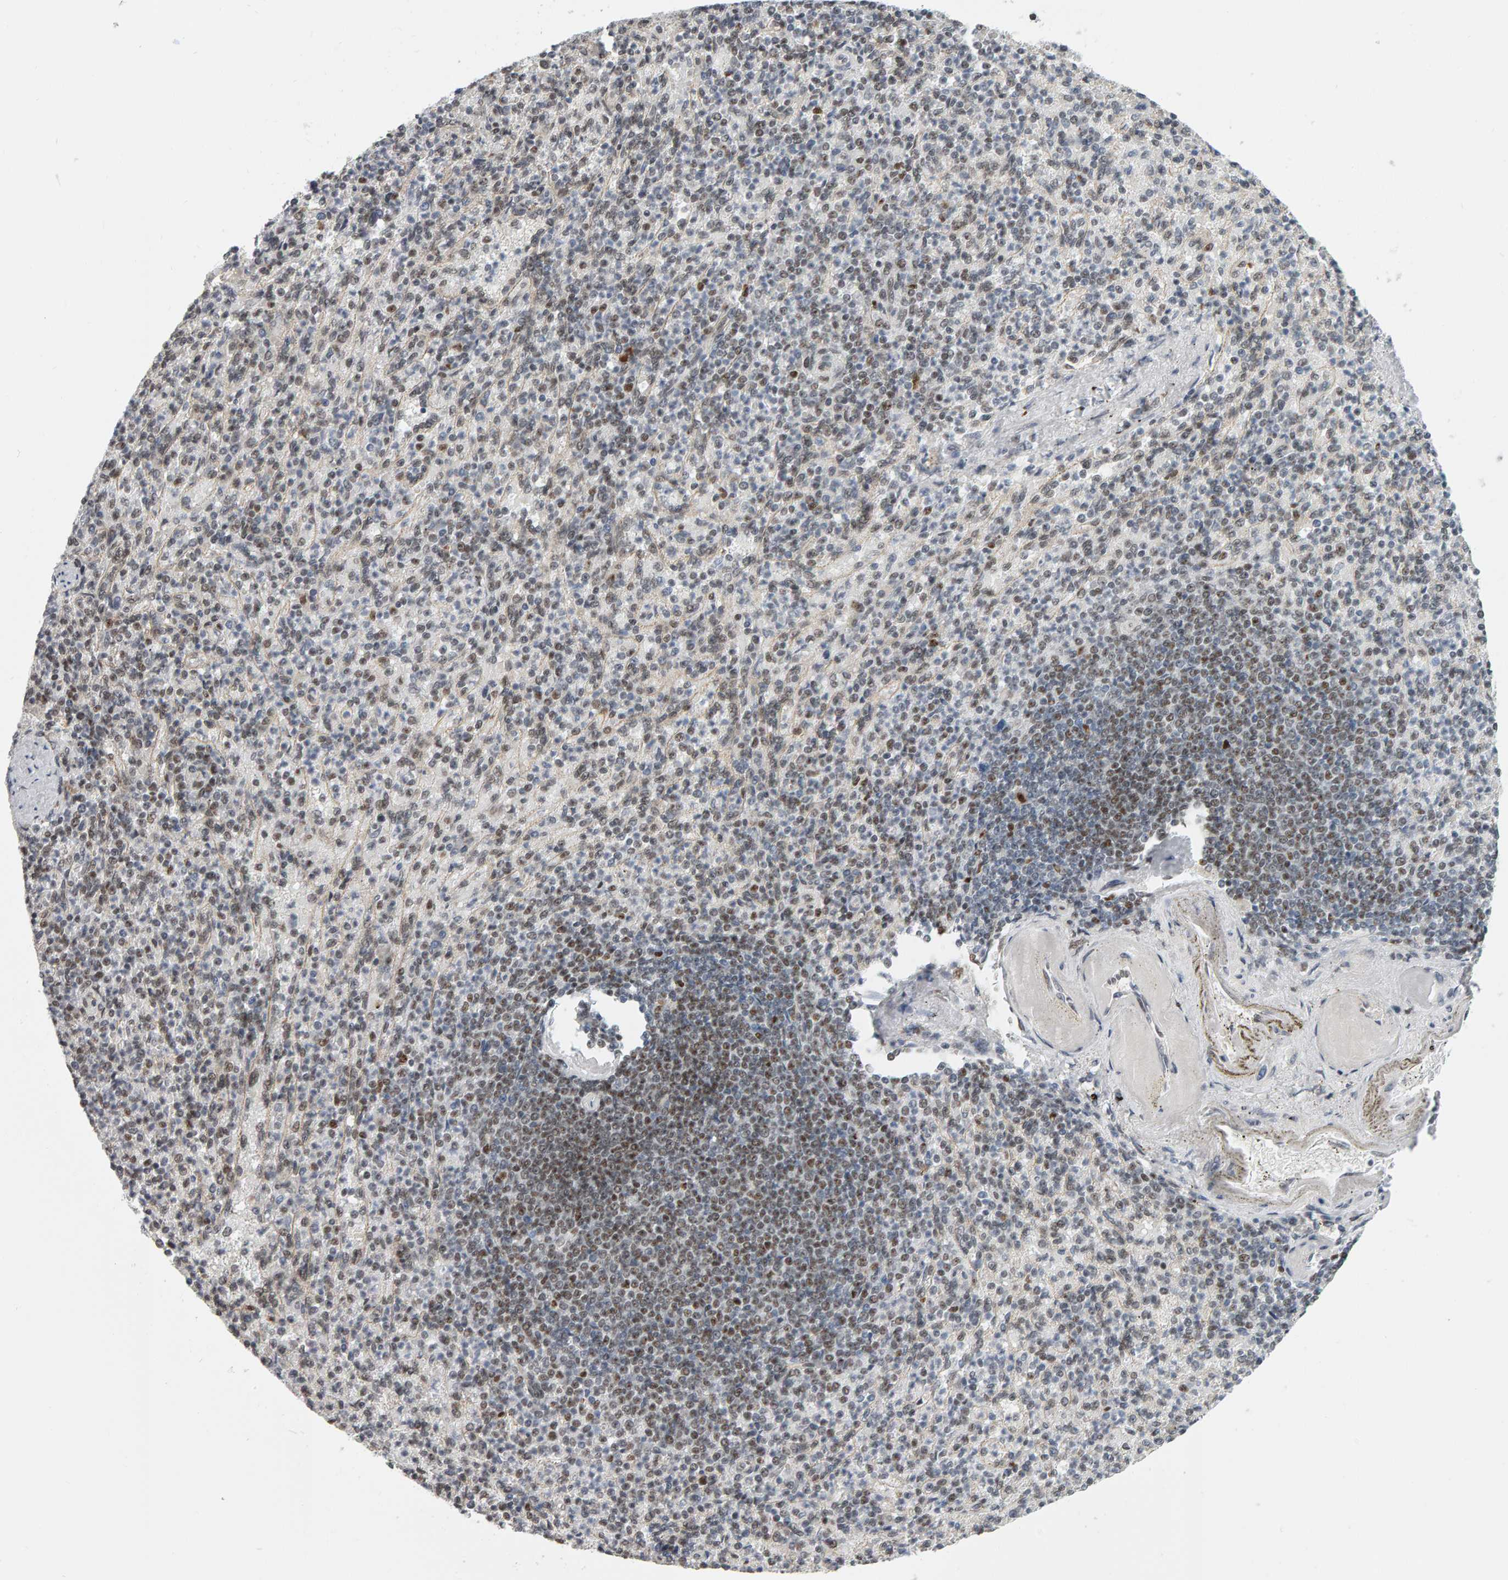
{"staining": {"intensity": "weak", "quantity": "25%-75%", "location": "nuclear"}, "tissue": "spleen", "cell_type": "Cells in red pulp", "image_type": "normal", "snomed": [{"axis": "morphology", "description": "Normal tissue, NOS"}, {"axis": "topography", "description": "Spleen"}], "caption": "A brown stain highlights weak nuclear expression of a protein in cells in red pulp of normal human spleen.", "gene": "ATF7IP", "patient": {"sex": "female", "age": 74}}